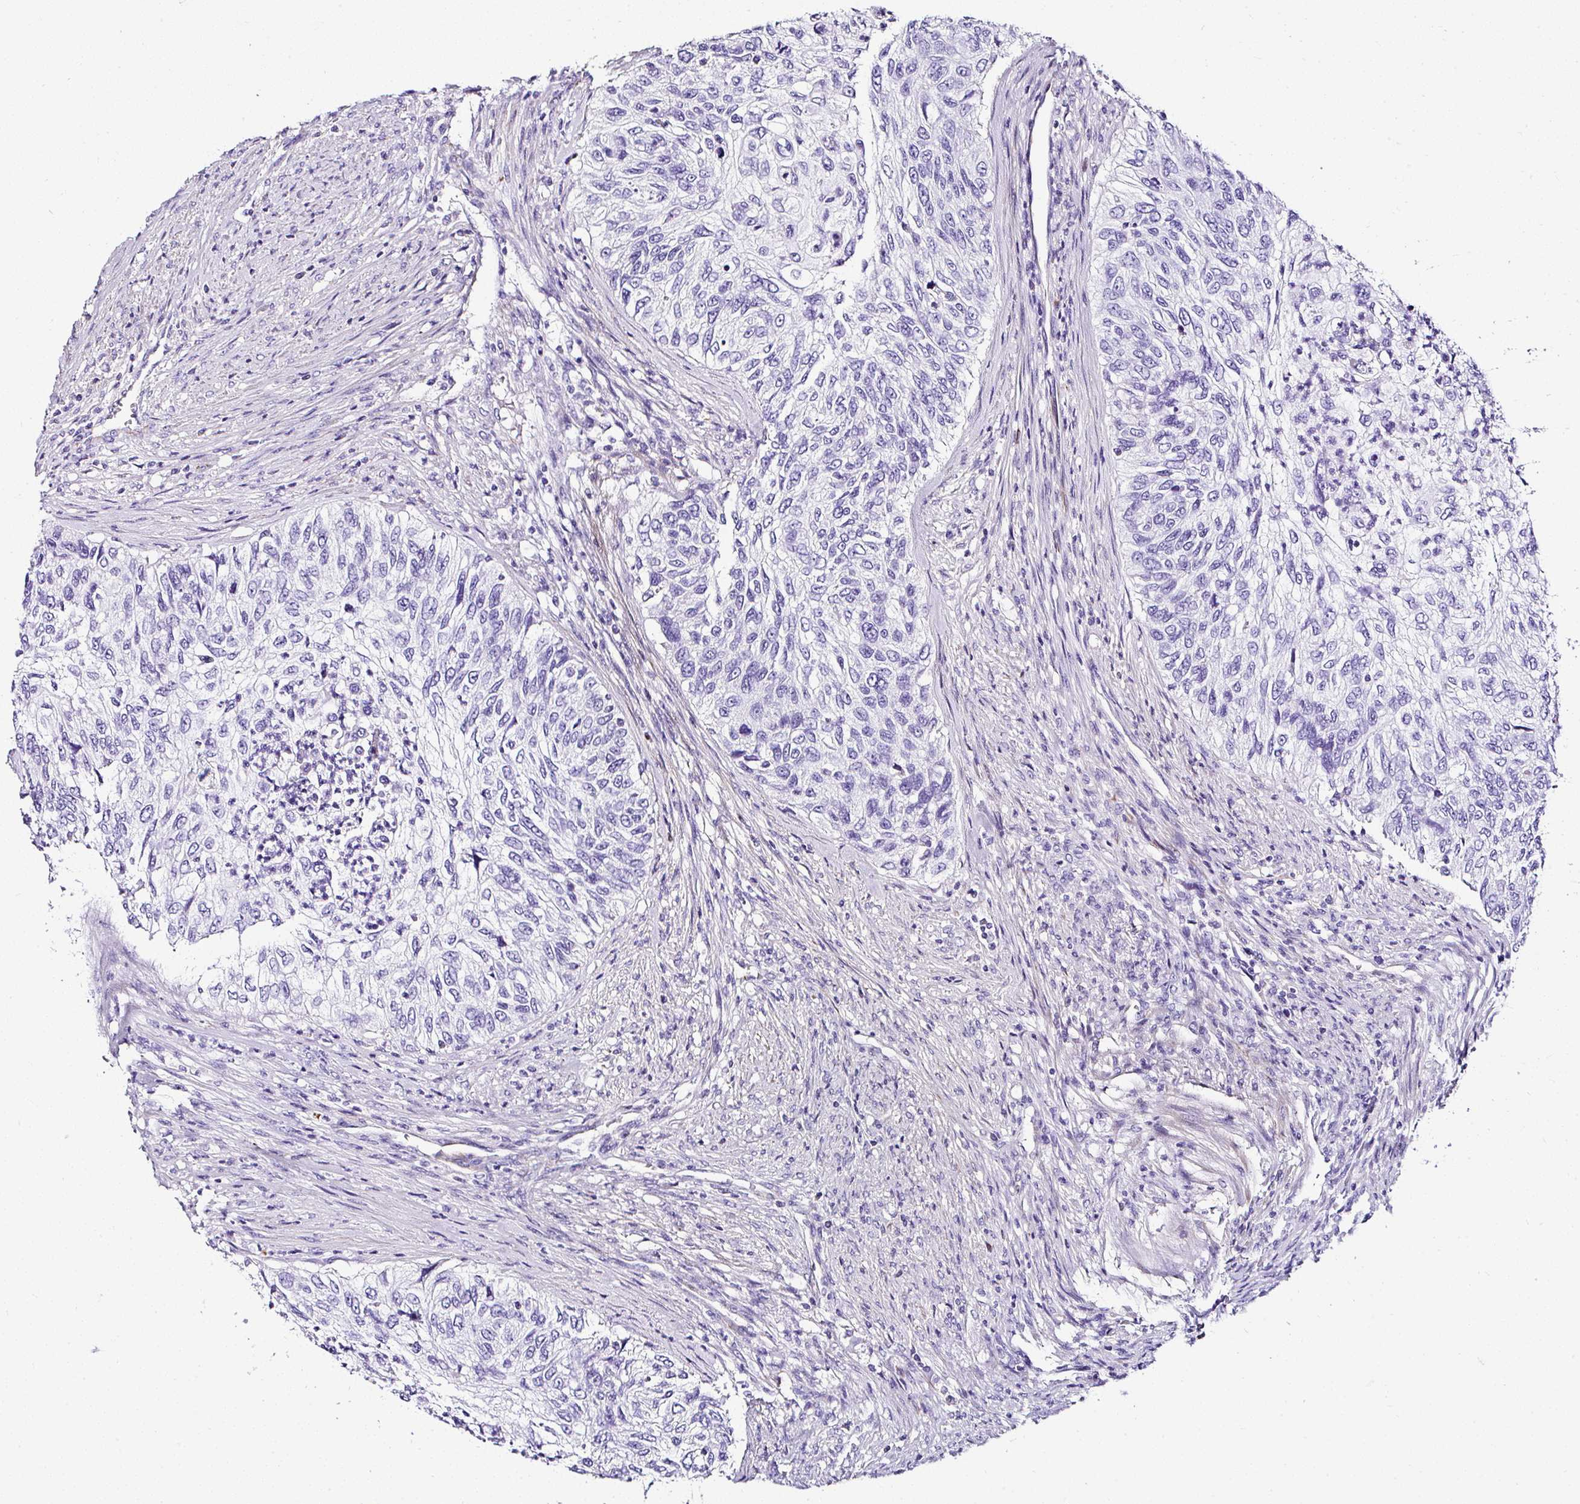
{"staining": {"intensity": "negative", "quantity": "none", "location": "none"}, "tissue": "urothelial cancer", "cell_type": "Tumor cells", "image_type": "cancer", "snomed": [{"axis": "morphology", "description": "Urothelial carcinoma, High grade"}, {"axis": "topography", "description": "Urinary bladder"}], "caption": "A high-resolution micrograph shows immunohistochemistry (IHC) staining of urothelial cancer, which shows no significant expression in tumor cells.", "gene": "DEPDC5", "patient": {"sex": "female", "age": 60}}